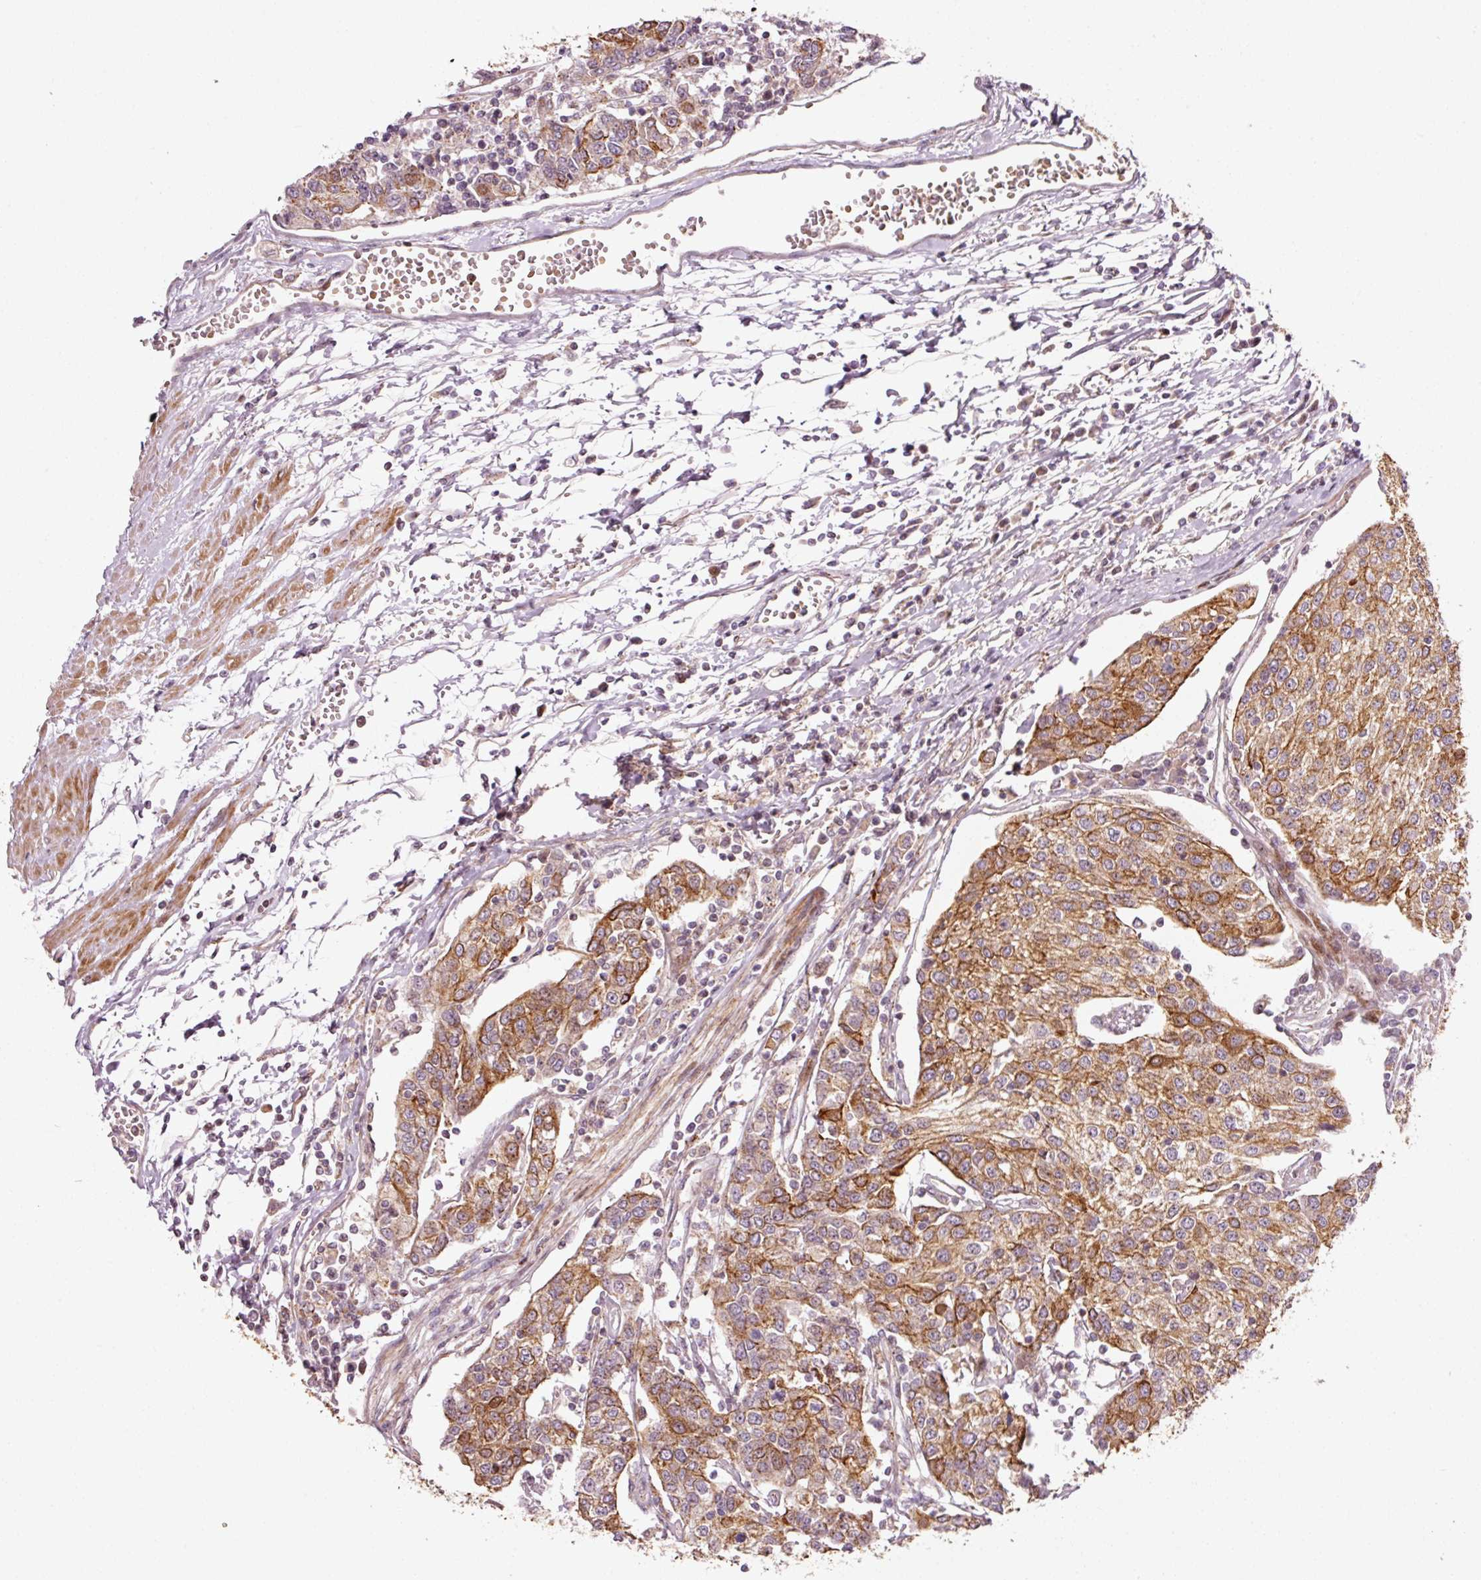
{"staining": {"intensity": "moderate", "quantity": ">75%", "location": "cytoplasmic/membranous"}, "tissue": "urothelial cancer", "cell_type": "Tumor cells", "image_type": "cancer", "snomed": [{"axis": "morphology", "description": "Urothelial carcinoma, High grade"}, {"axis": "topography", "description": "Urinary bladder"}], "caption": "Immunohistochemical staining of urothelial carcinoma (high-grade) exhibits medium levels of moderate cytoplasmic/membranous protein staining in approximately >75% of tumor cells. The protein of interest is shown in brown color, while the nuclei are stained blue.", "gene": "ANKRD20A1", "patient": {"sex": "female", "age": 85}}